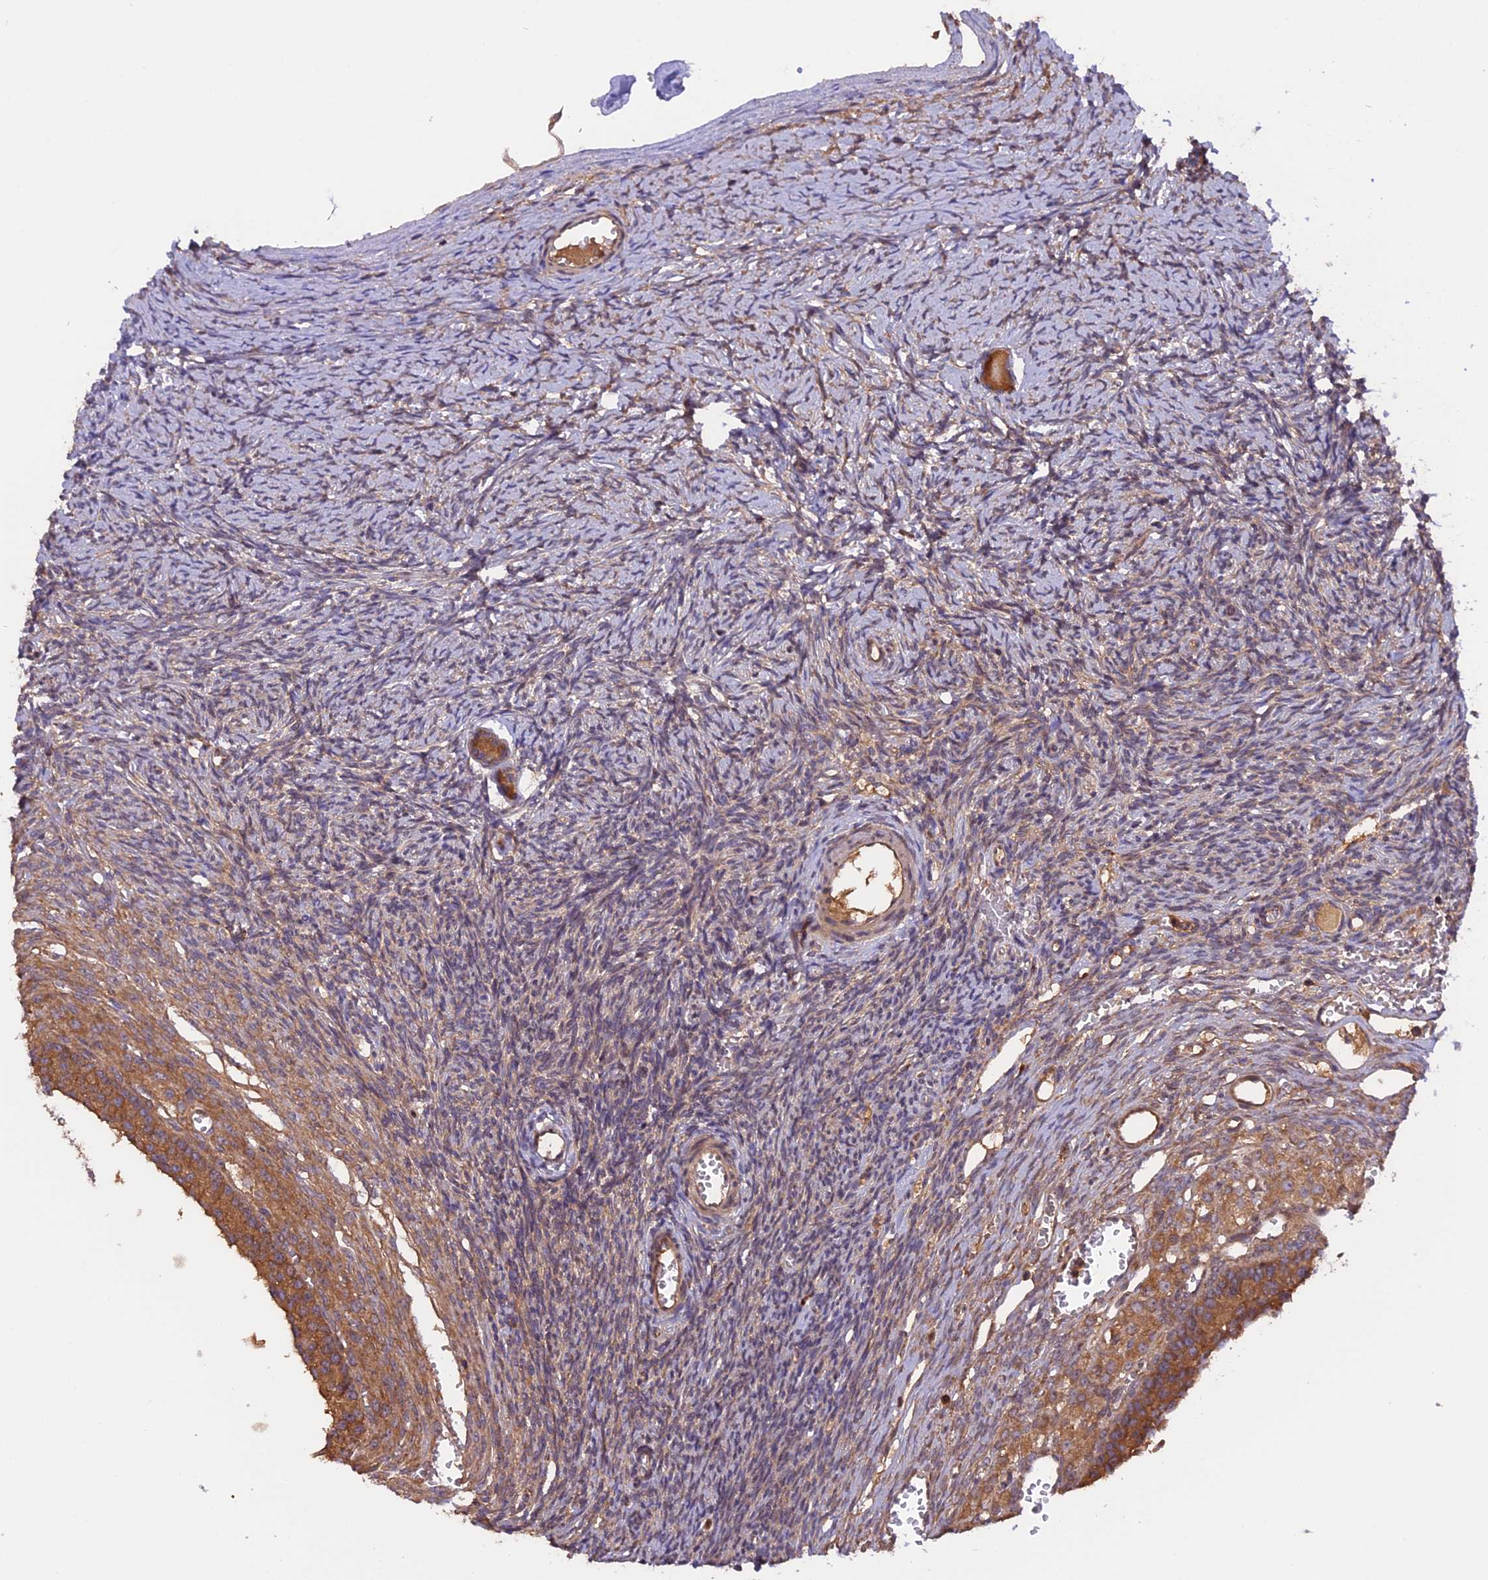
{"staining": {"intensity": "moderate", "quantity": ">75%", "location": "cytoplasmic/membranous"}, "tissue": "ovary", "cell_type": "Follicle cells", "image_type": "normal", "snomed": [{"axis": "morphology", "description": "Normal tissue, NOS"}, {"axis": "topography", "description": "Ovary"}], "caption": "A high-resolution image shows immunohistochemistry (IHC) staining of normal ovary, which displays moderate cytoplasmic/membranous positivity in about >75% of follicle cells. Immunohistochemistry stains the protein in brown and the nuclei are stained blue.", "gene": "SETD6", "patient": {"sex": "female", "age": 39}}